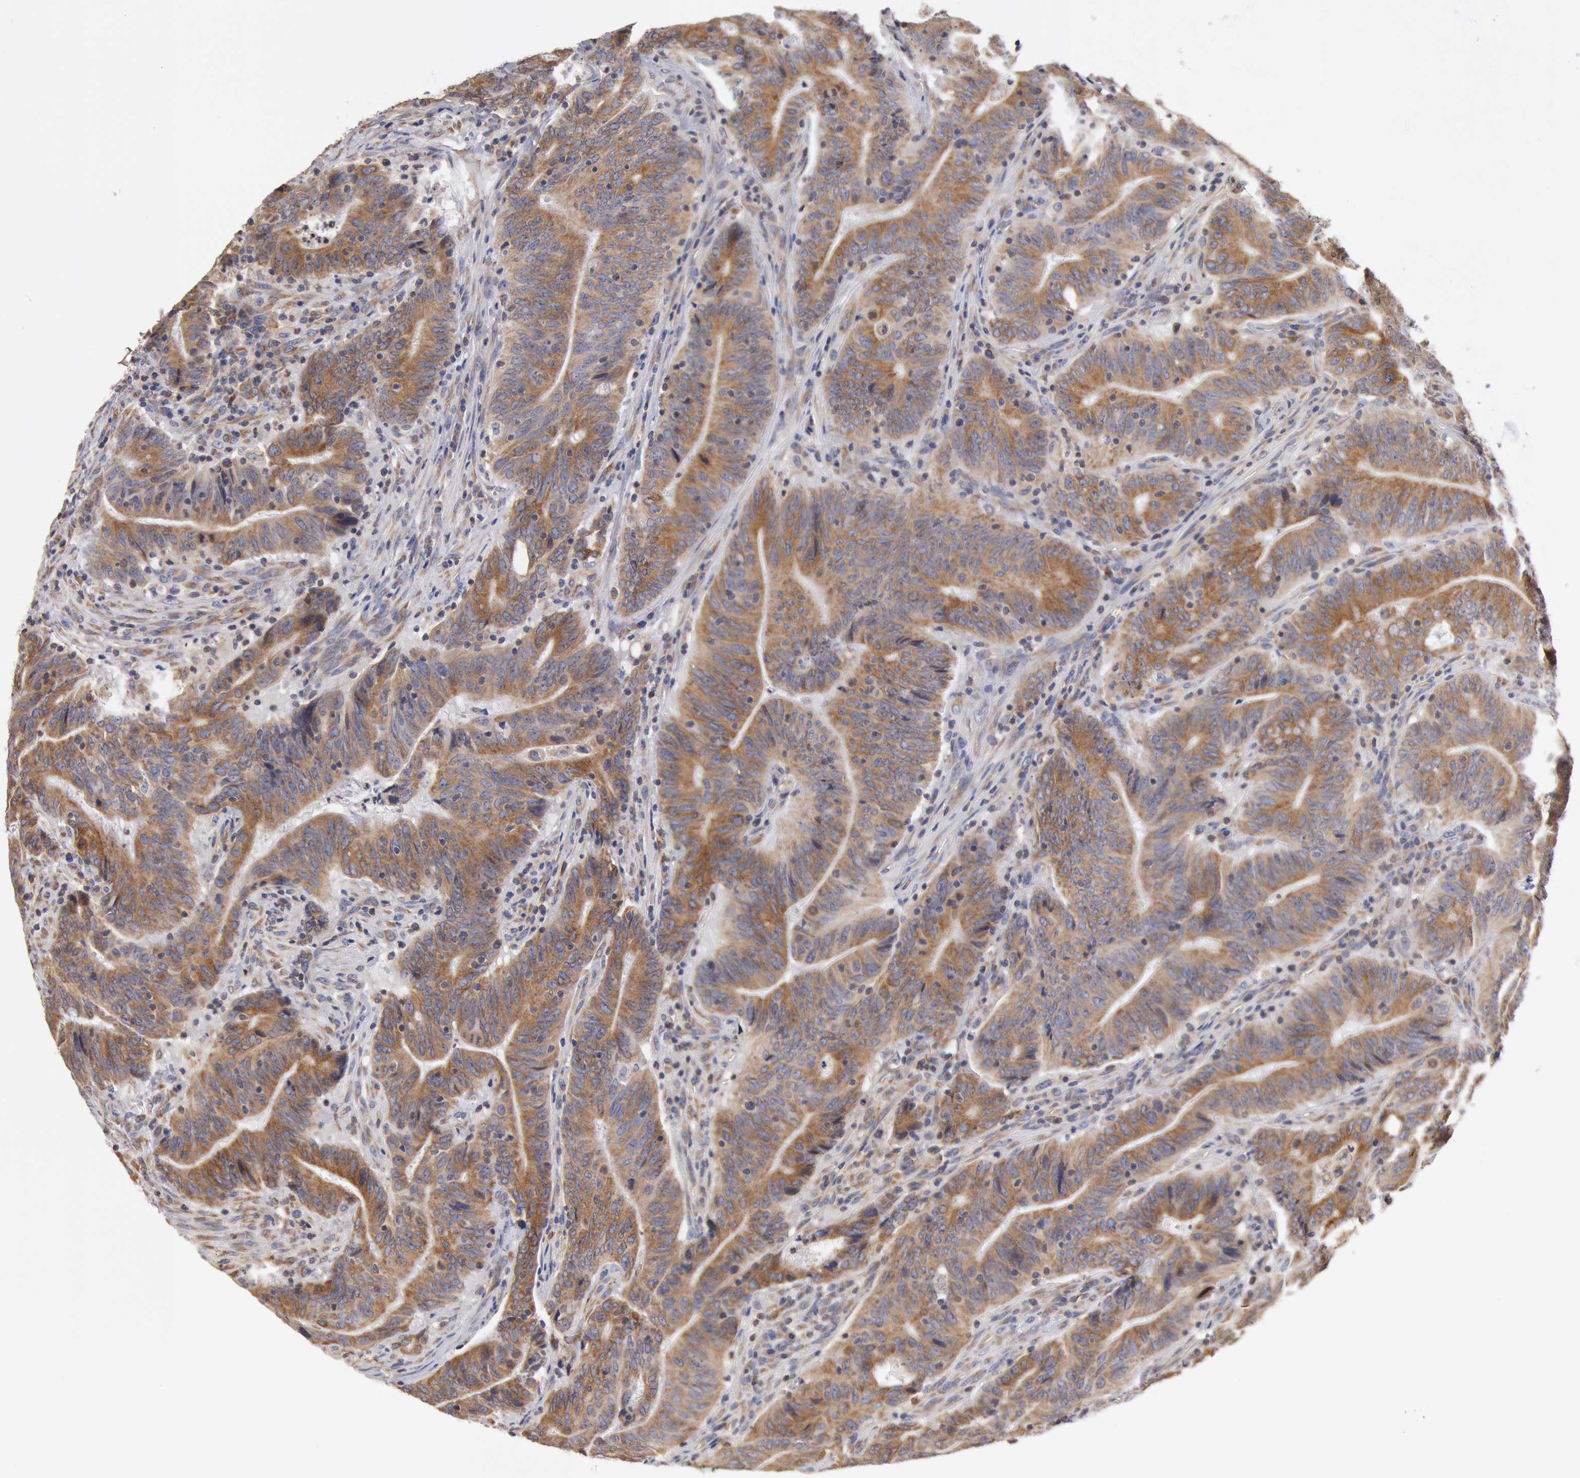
{"staining": {"intensity": "moderate", "quantity": "25%-75%", "location": "cytoplasmic/membranous"}, "tissue": "colorectal cancer", "cell_type": "Tumor cells", "image_type": "cancer", "snomed": [{"axis": "morphology", "description": "Adenocarcinoma, NOS"}, {"axis": "topography", "description": "Colon"}], "caption": "An image of colorectal cancer stained for a protein reveals moderate cytoplasmic/membranous brown staining in tumor cells.", "gene": "OSBPL8", "patient": {"sex": "male", "age": 54}}